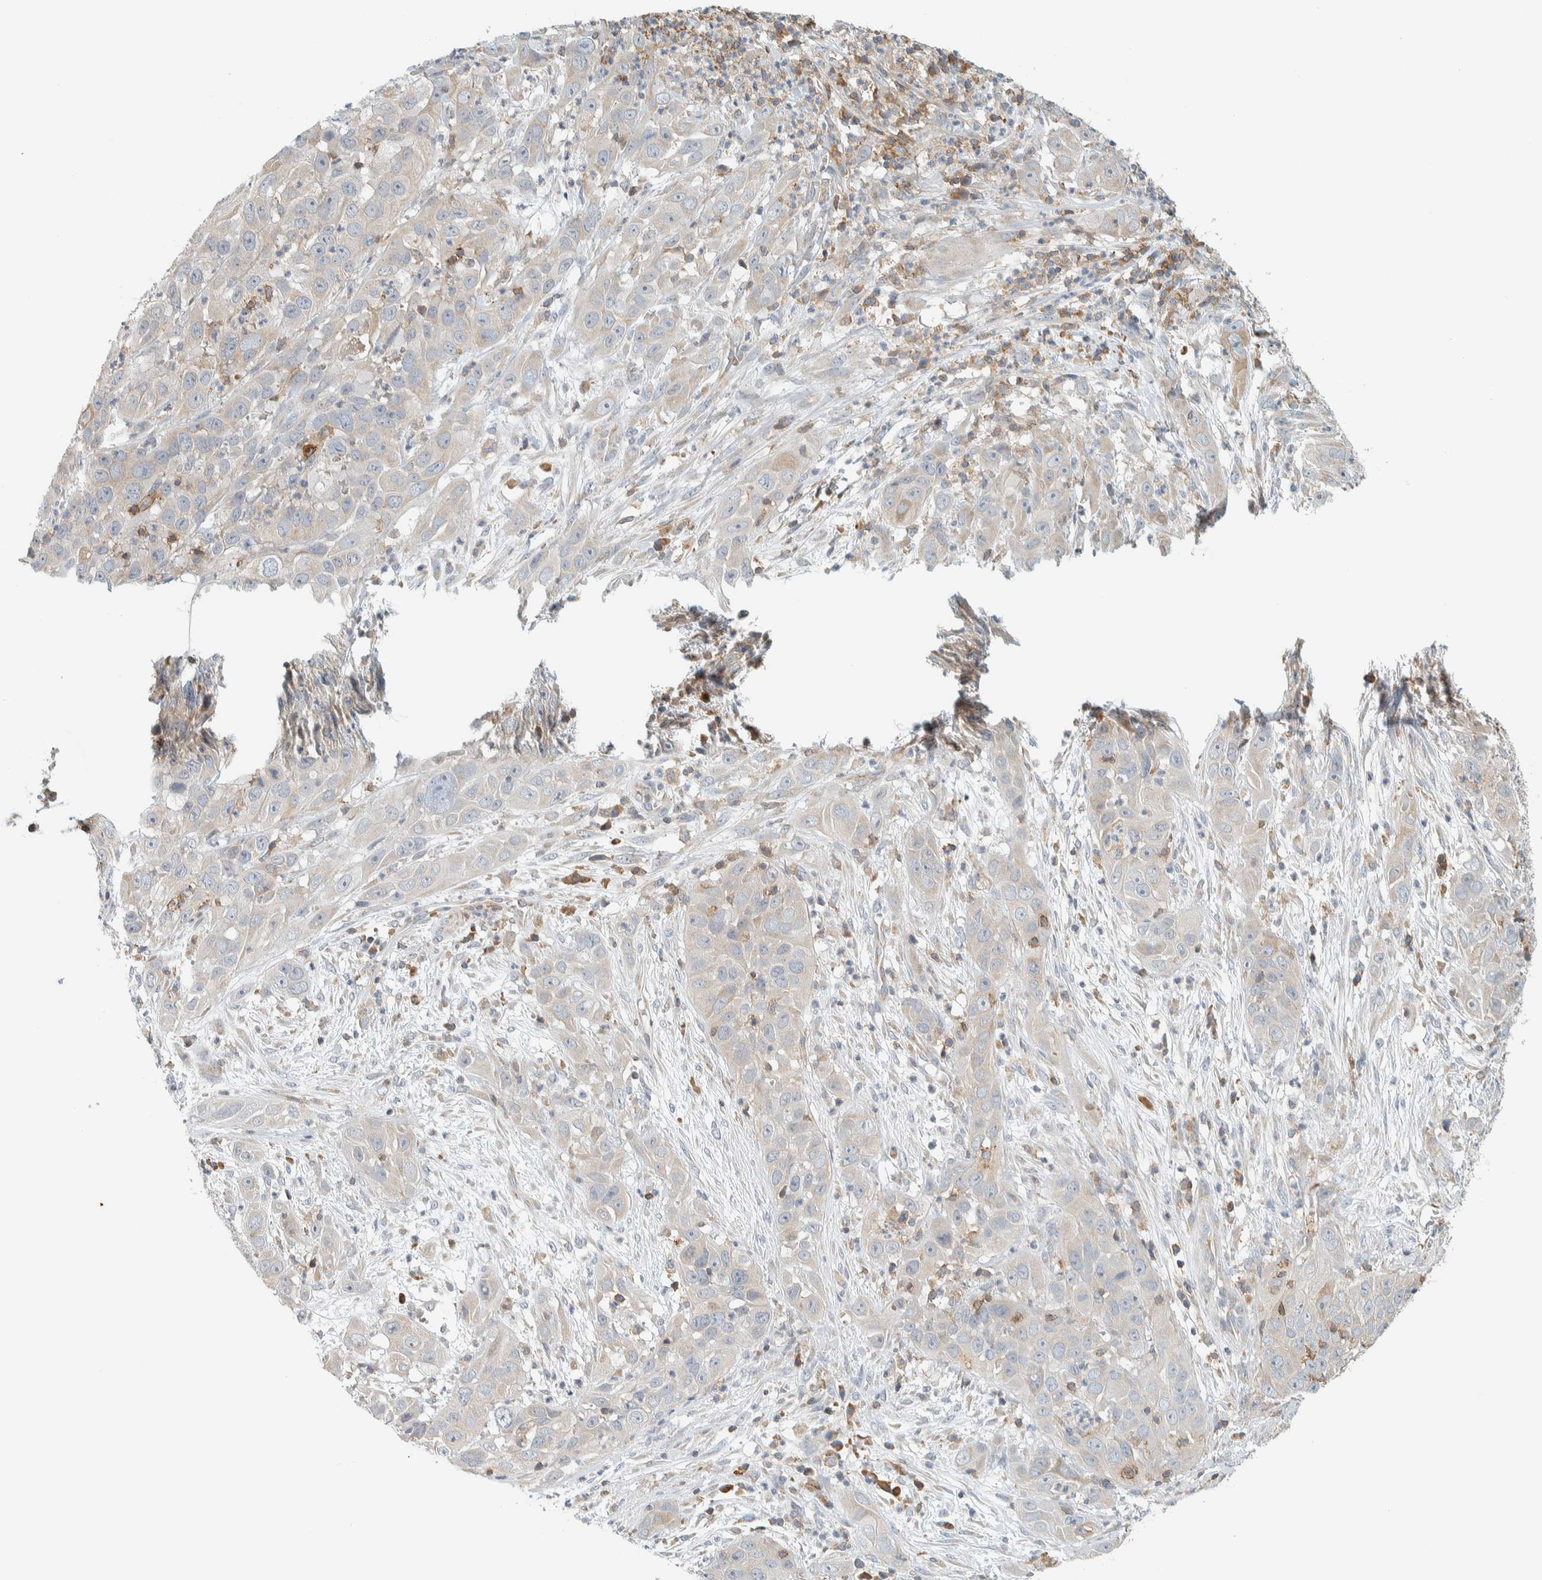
{"staining": {"intensity": "negative", "quantity": "none", "location": "none"}, "tissue": "cervical cancer", "cell_type": "Tumor cells", "image_type": "cancer", "snomed": [{"axis": "morphology", "description": "Squamous cell carcinoma, NOS"}, {"axis": "topography", "description": "Cervix"}], "caption": "Immunohistochemistry of cervical cancer demonstrates no expression in tumor cells.", "gene": "CCDC57", "patient": {"sex": "female", "age": 32}}